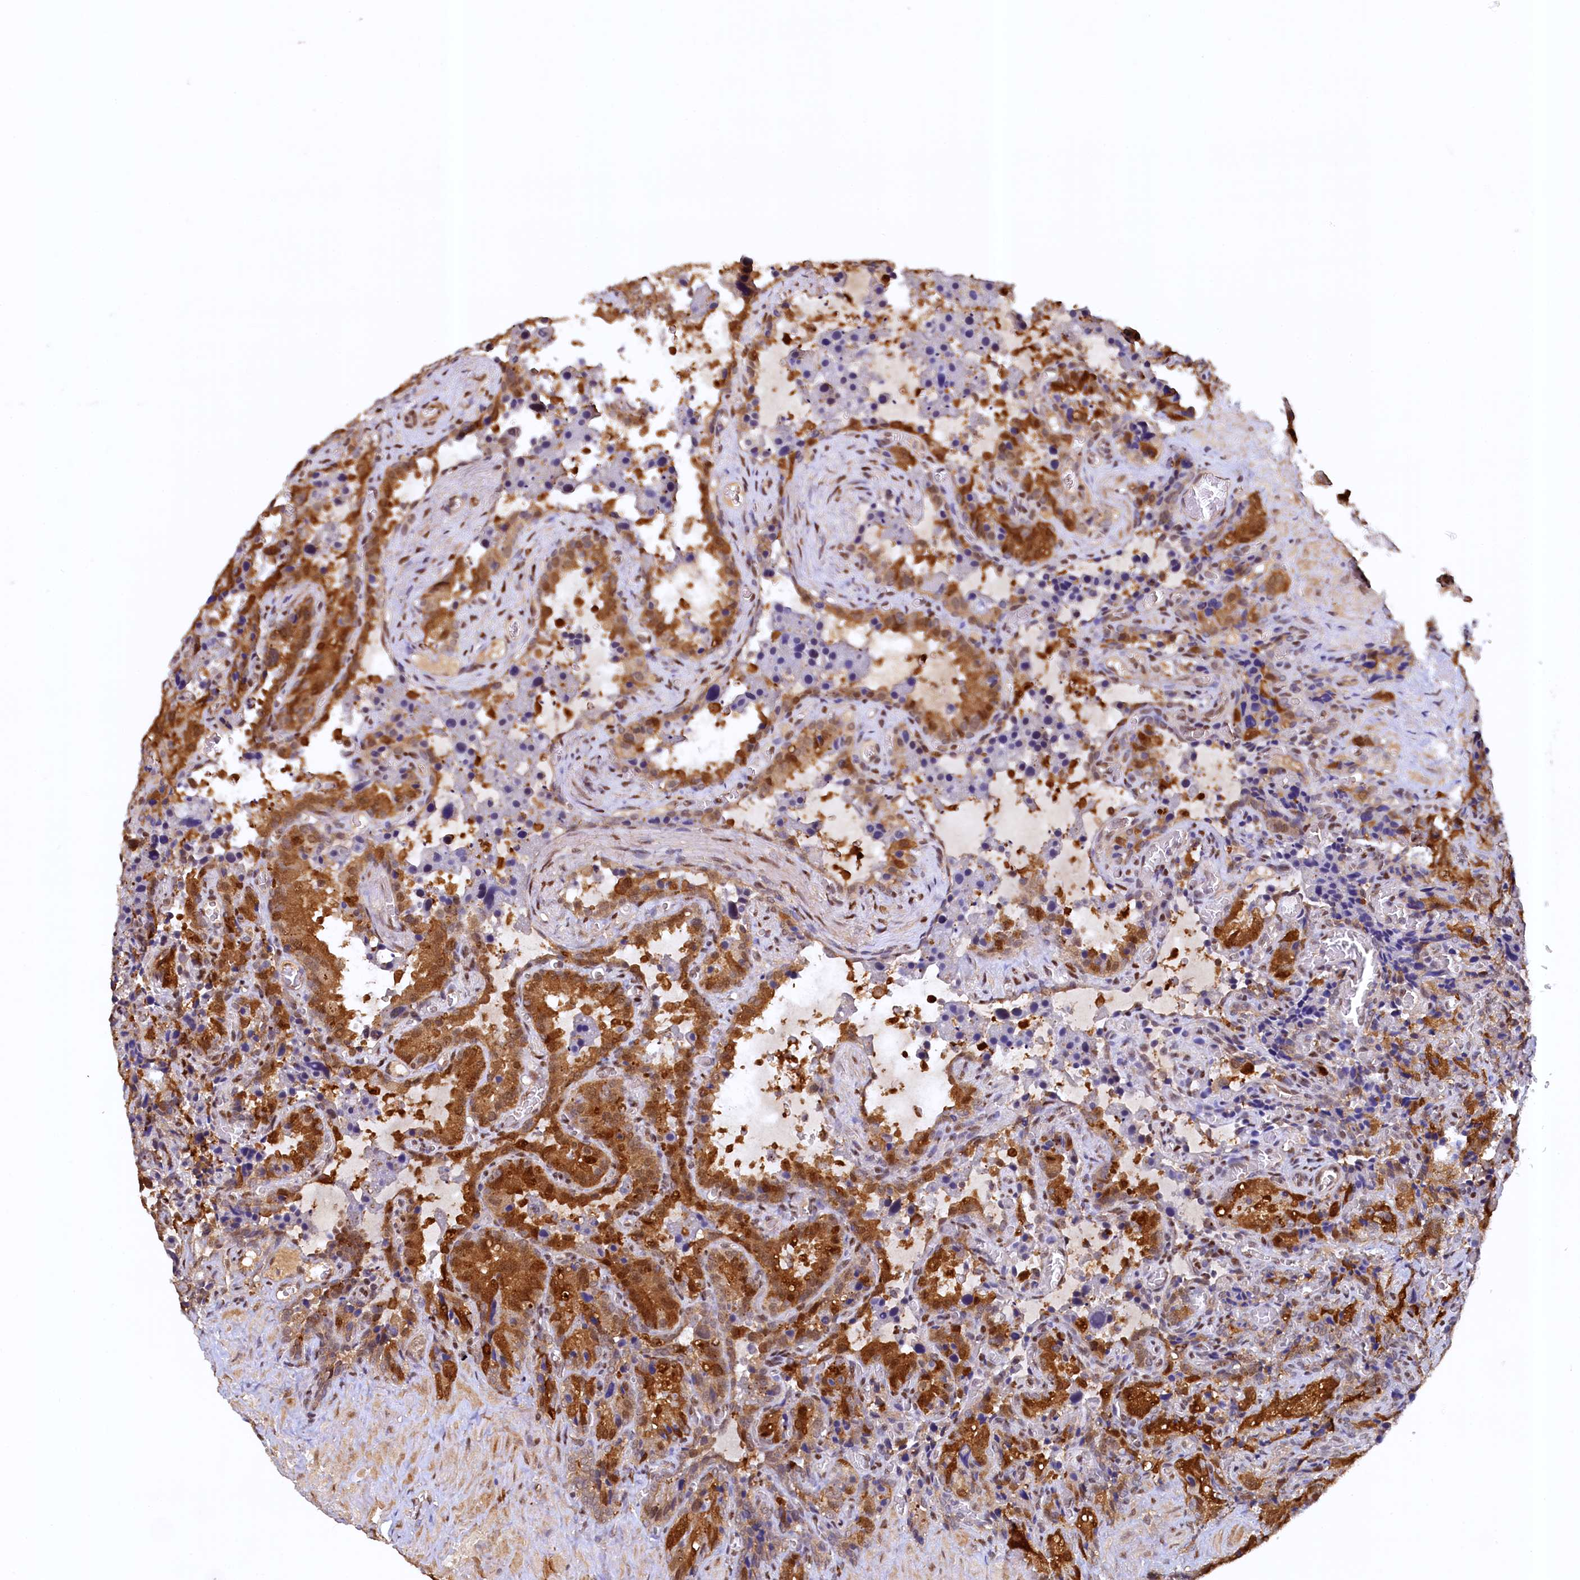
{"staining": {"intensity": "moderate", "quantity": "25%-75%", "location": "cytoplasmic/membranous,nuclear"}, "tissue": "seminal vesicle", "cell_type": "Glandular cells", "image_type": "normal", "snomed": [{"axis": "morphology", "description": "Normal tissue, NOS"}, {"axis": "topography", "description": "Seminal veicle"}], "caption": "This photomicrograph shows unremarkable seminal vesicle stained with IHC to label a protein in brown. The cytoplasmic/membranous,nuclear of glandular cells show moderate positivity for the protein. Nuclei are counter-stained blue.", "gene": "UBL7", "patient": {"sex": "male", "age": 62}}